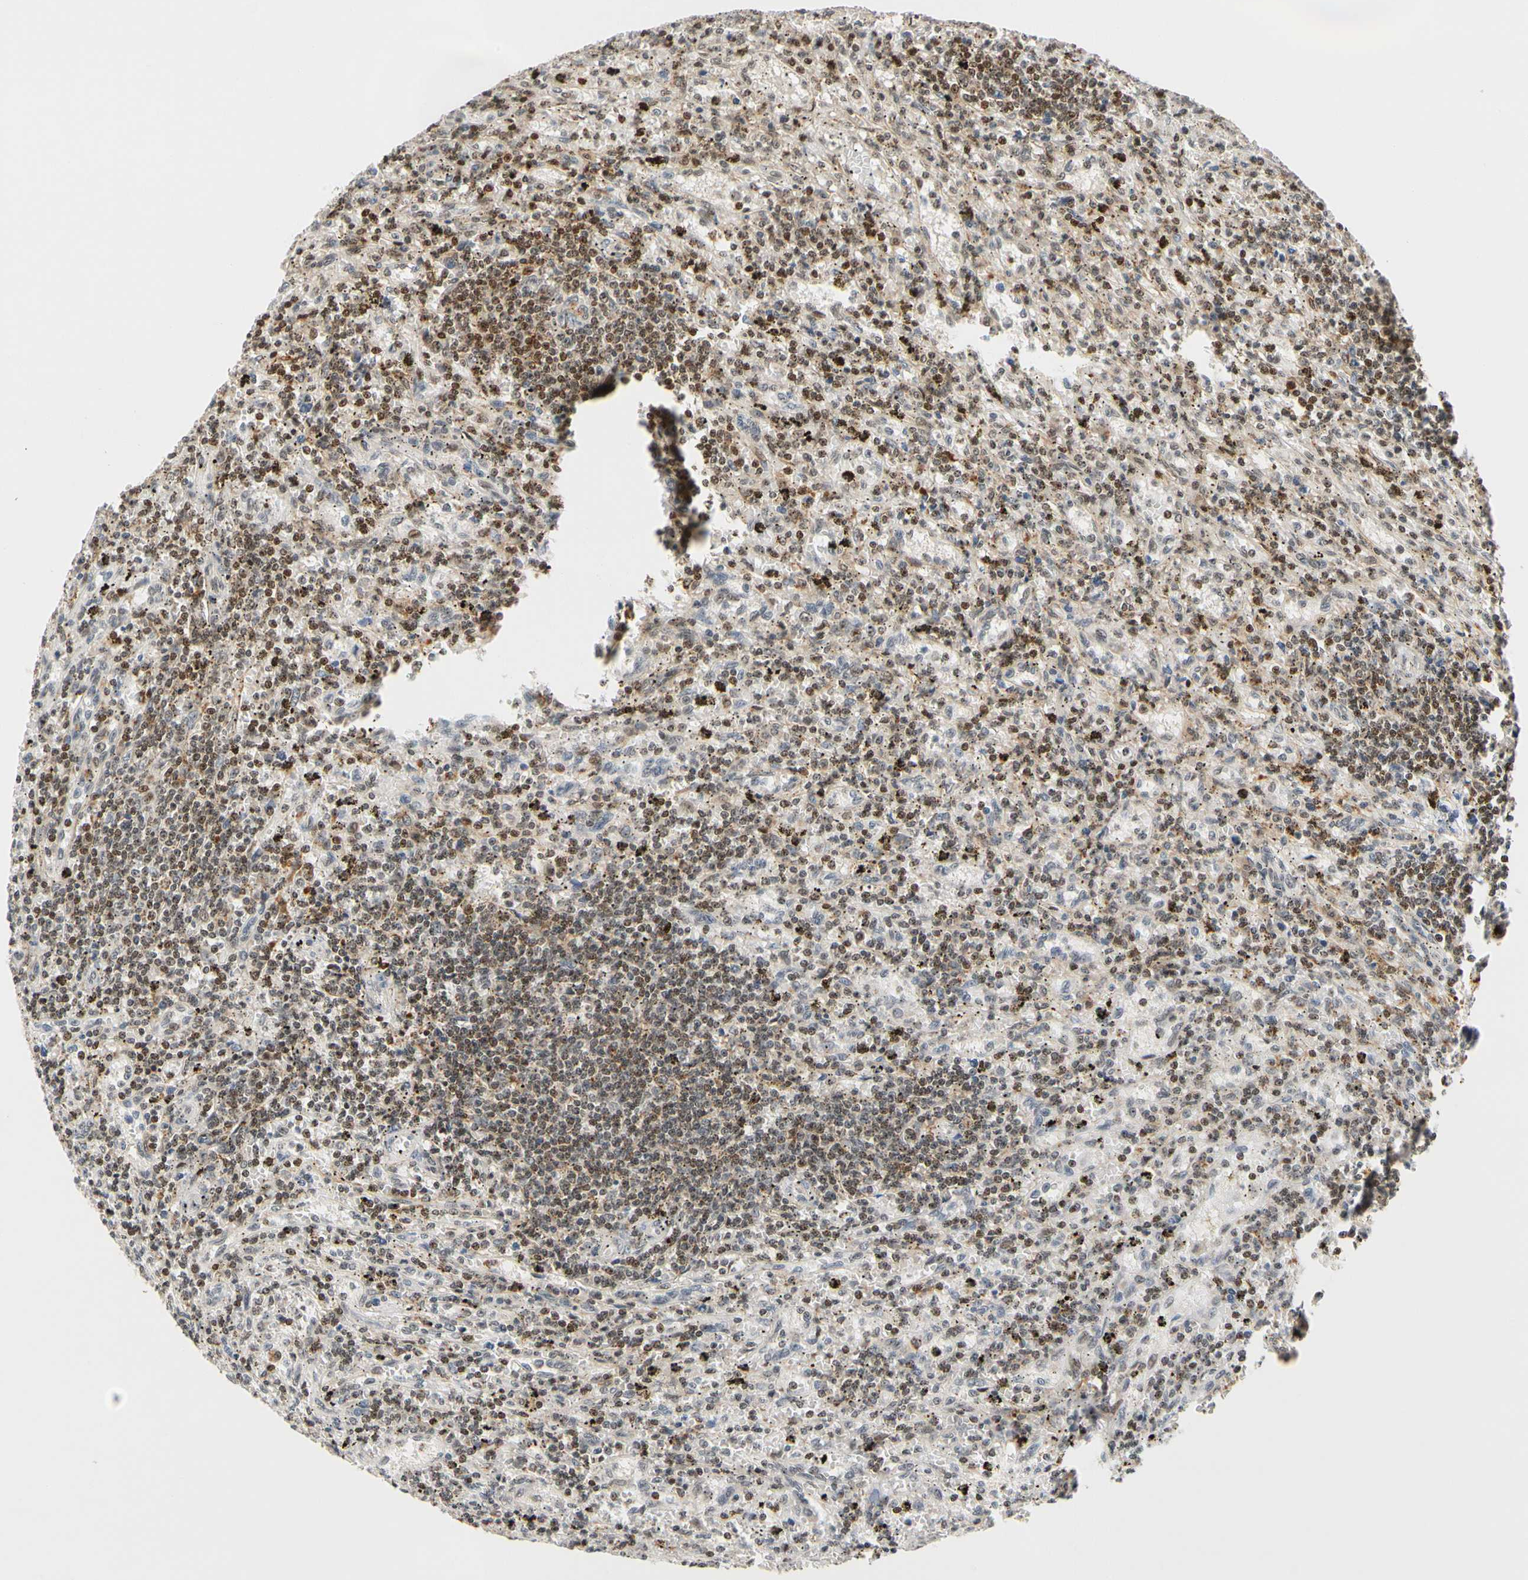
{"staining": {"intensity": "moderate", "quantity": ">75%", "location": "nuclear"}, "tissue": "lymphoma", "cell_type": "Tumor cells", "image_type": "cancer", "snomed": [{"axis": "morphology", "description": "Malignant lymphoma, non-Hodgkin's type, Low grade"}, {"axis": "topography", "description": "Spleen"}], "caption": "Protein positivity by IHC demonstrates moderate nuclear positivity in approximately >75% of tumor cells in lymphoma.", "gene": "CDK7", "patient": {"sex": "male", "age": 76}}